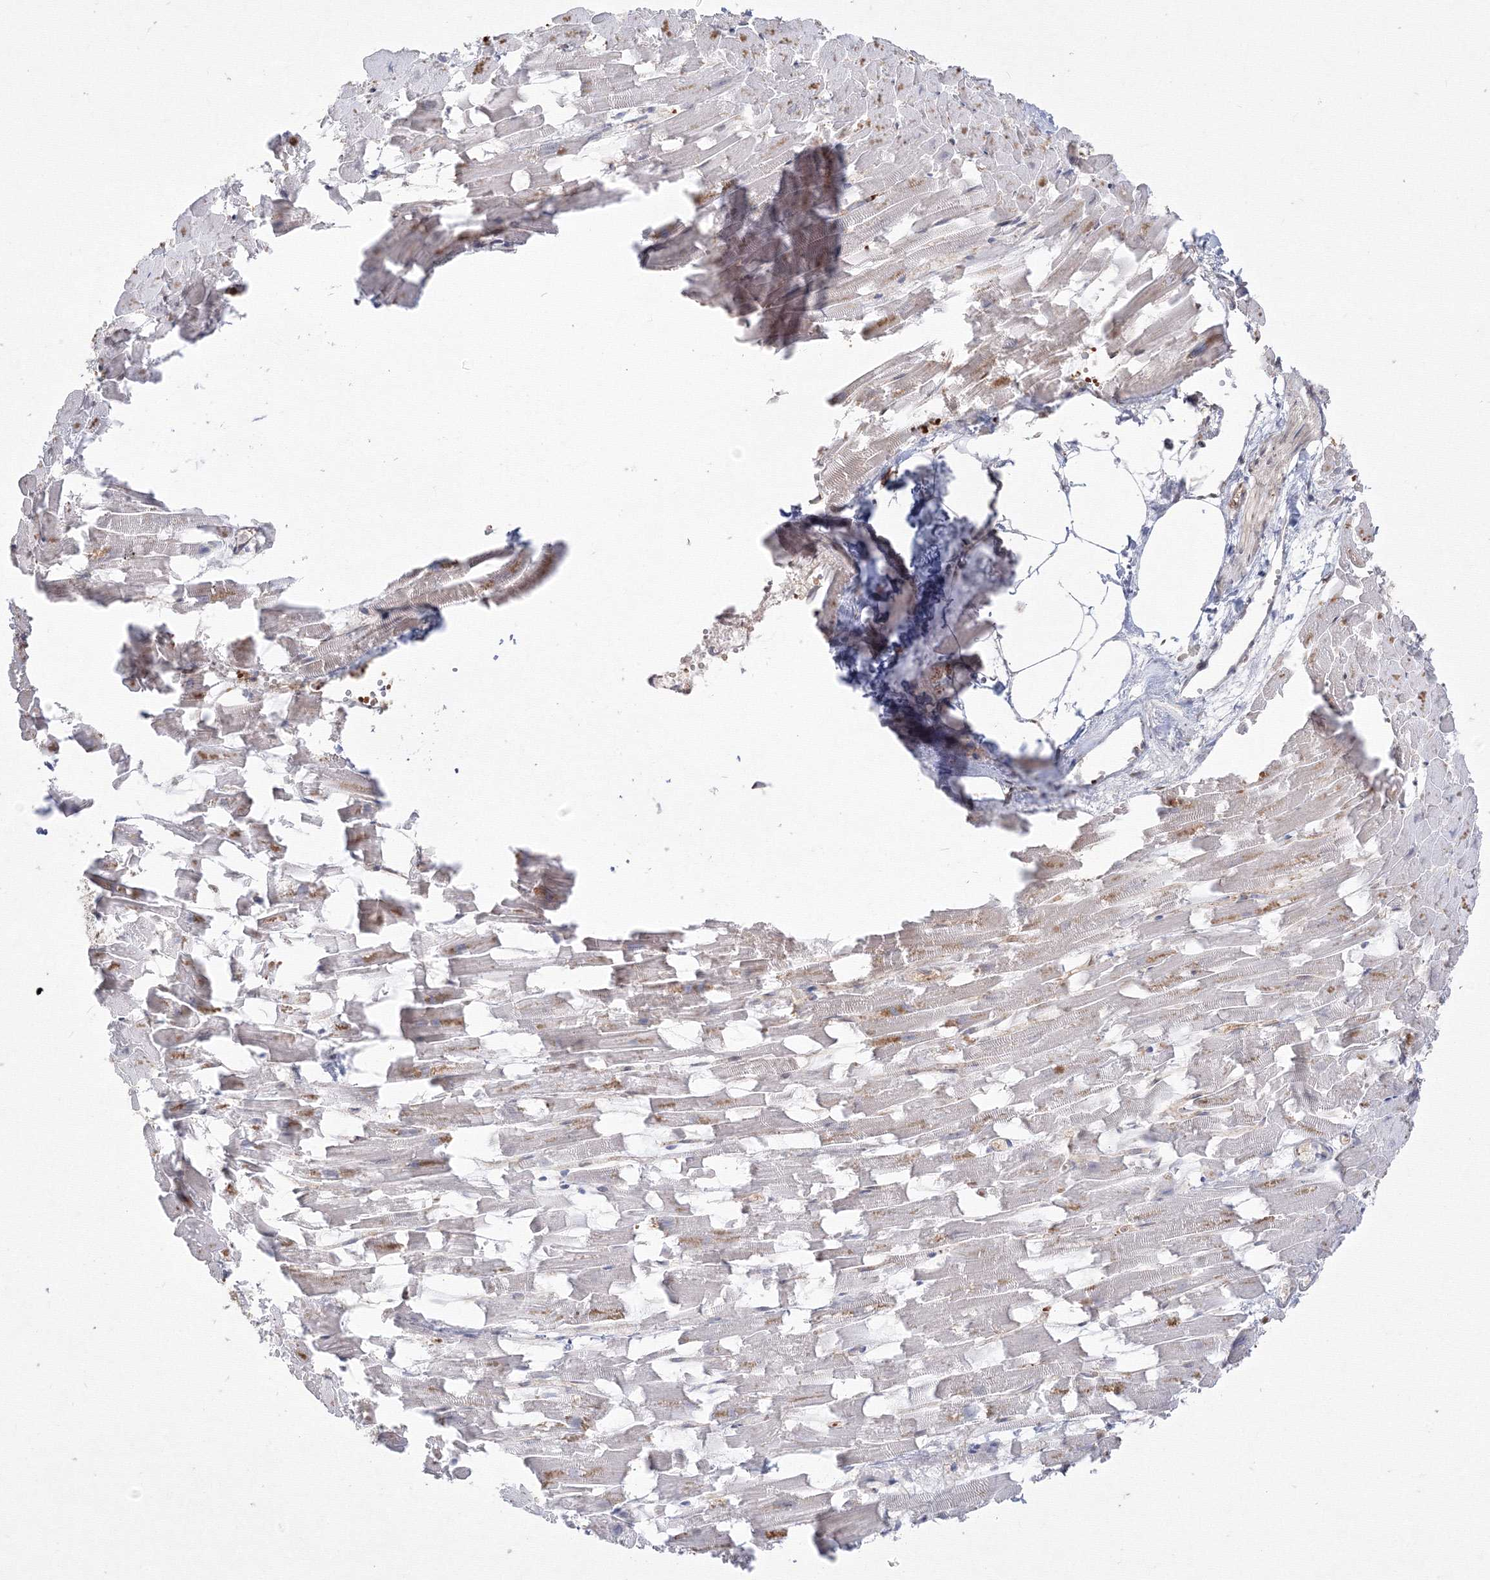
{"staining": {"intensity": "negative", "quantity": "none", "location": "none"}, "tissue": "heart muscle", "cell_type": "Cardiomyocytes", "image_type": "normal", "snomed": [{"axis": "morphology", "description": "Normal tissue, NOS"}, {"axis": "topography", "description": "Heart"}], "caption": "High power microscopy image of an immunohistochemistry (IHC) histopathology image of benign heart muscle, revealing no significant expression in cardiomyocytes. Nuclei are stained in blue.", "gene": "DNAJB2", "patient": {"sex": "female", "age": 64}}